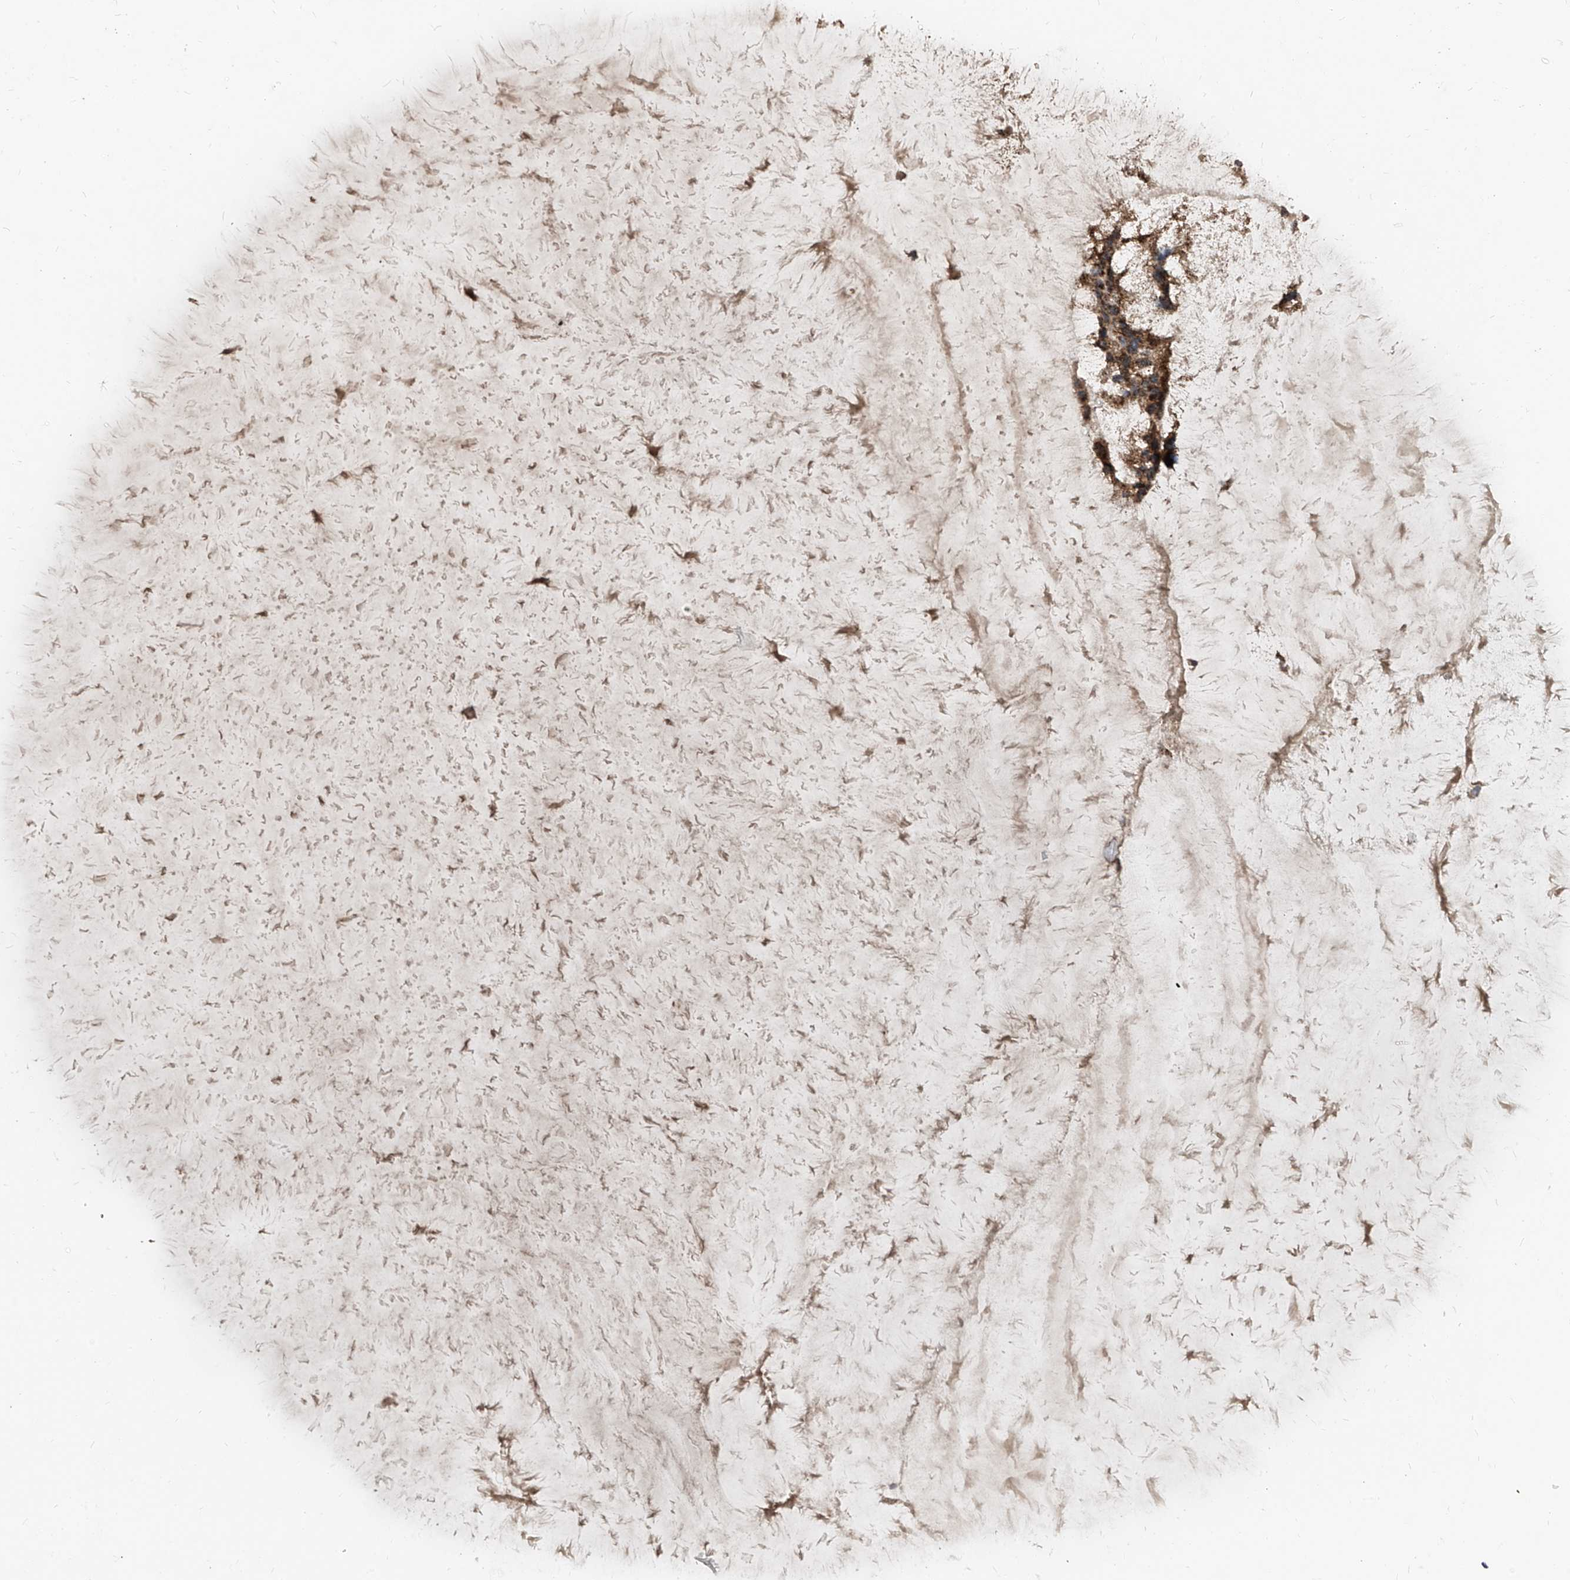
{"staining": {"intensity": "moderate", "quantity": ">75%", "location": "cytoplasmic/membranous"}, "tissue": "ovarian cancer", "cell_type": "Tumor cells", "image_type": "cancer", "snomed": [{"axis": "morphology", "description": "Cystadenocarcinoma, mucinous, NOS"}, {"axis": "topography", "description": "Ovary"}], "caption": "Protein staining of ovarian cancer (mucinous cystadenocarcinoma) tissue exhibits moderate cytoplasmic/membranous positivity in about >75% of tumor cells. Nuclei are stained in blue.", "gene": "ABCD3", "patient": {"sex": "female", "age": 37}}